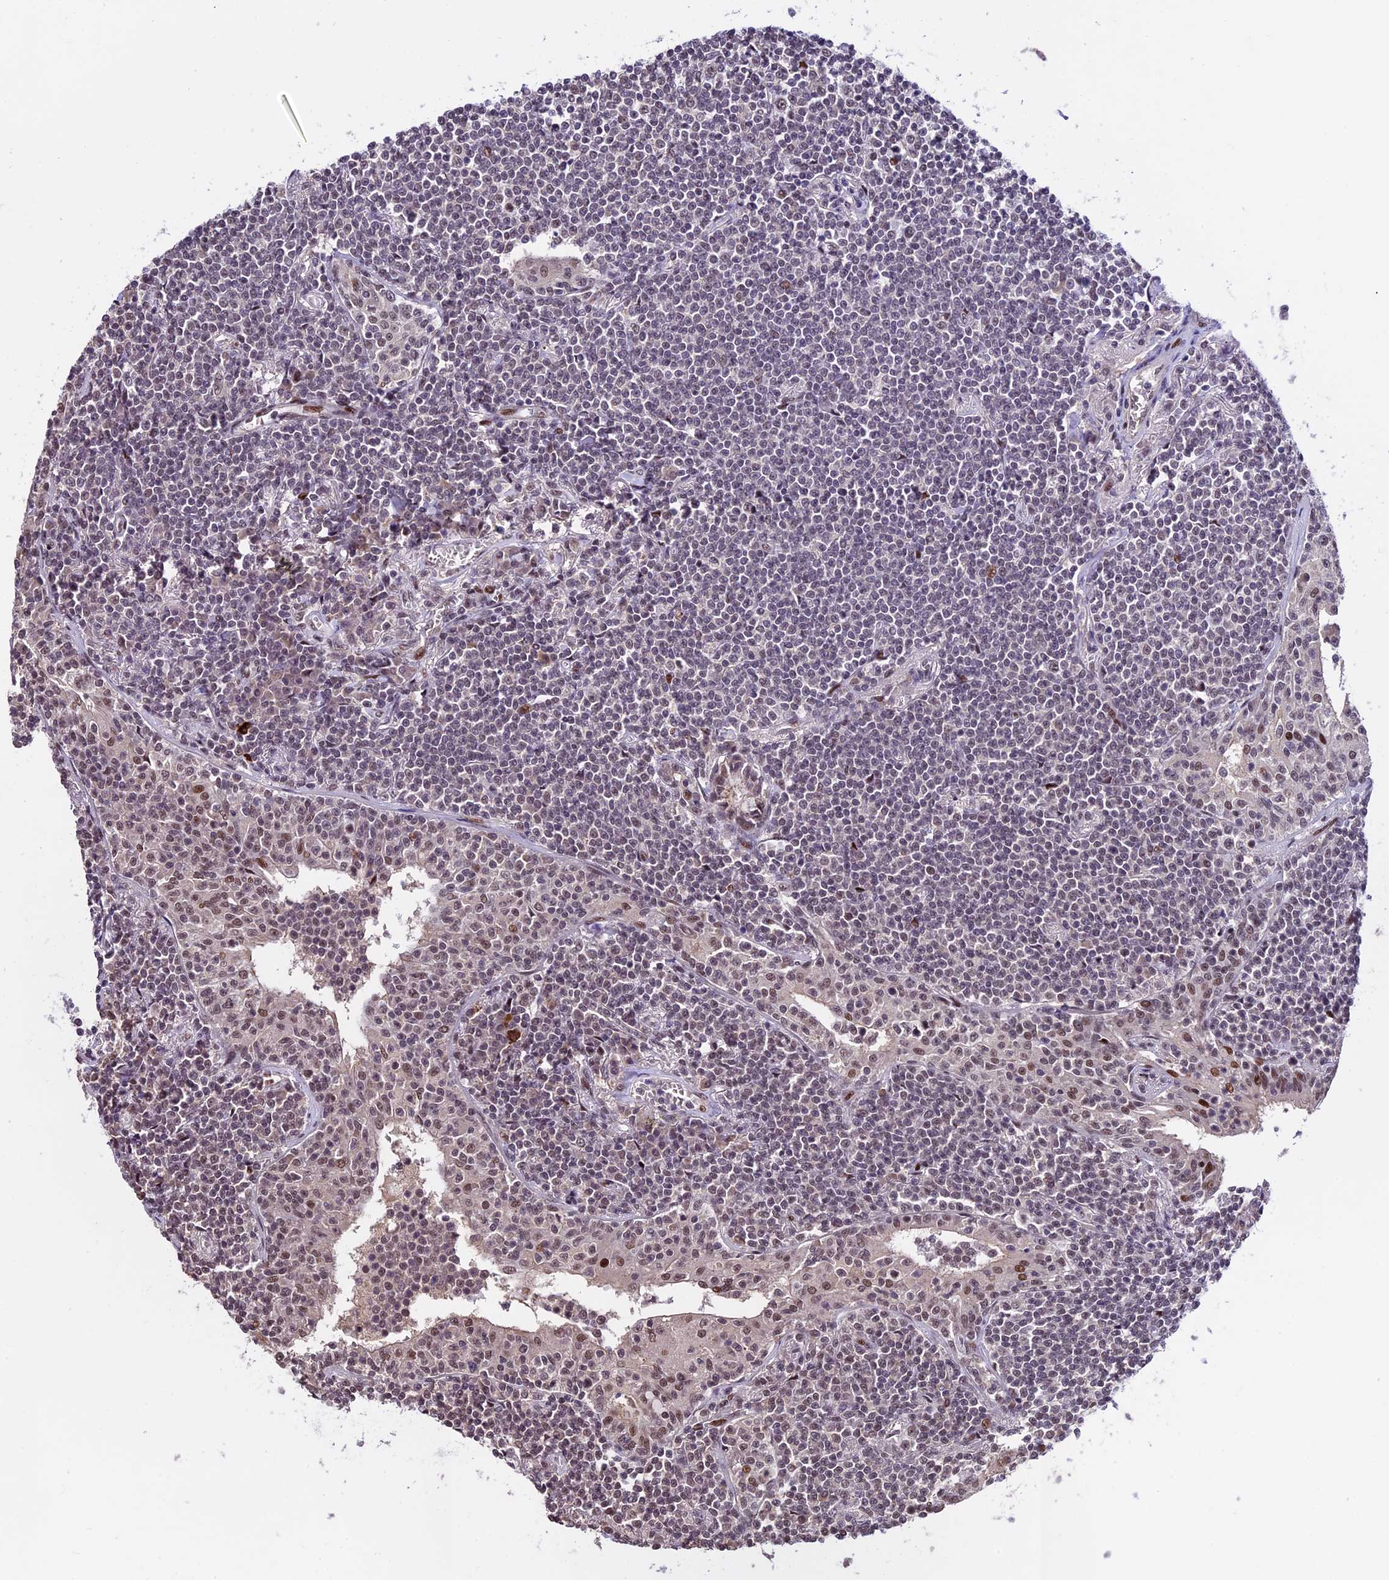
{"staining": {"intensity": "negative", "quantity": "none", "location": "none"}, "tissue": "lymphoma", "cell_type": "Tumor cells", "image_type": "cancer", "snomed": [{"axis": "morphology", "description": "Malignant lymphoma, non-Hodgkin's type, Low grade"}, {"axis": "topography", "description": "Lung"}], "caption": "Image shows no significant protein expression in tumor cells of malignant lymphoma, non-Hodgkin's type (low-grade).", "gene": "TCP11L2", "patient": {"sex": "female", "age": 71}}